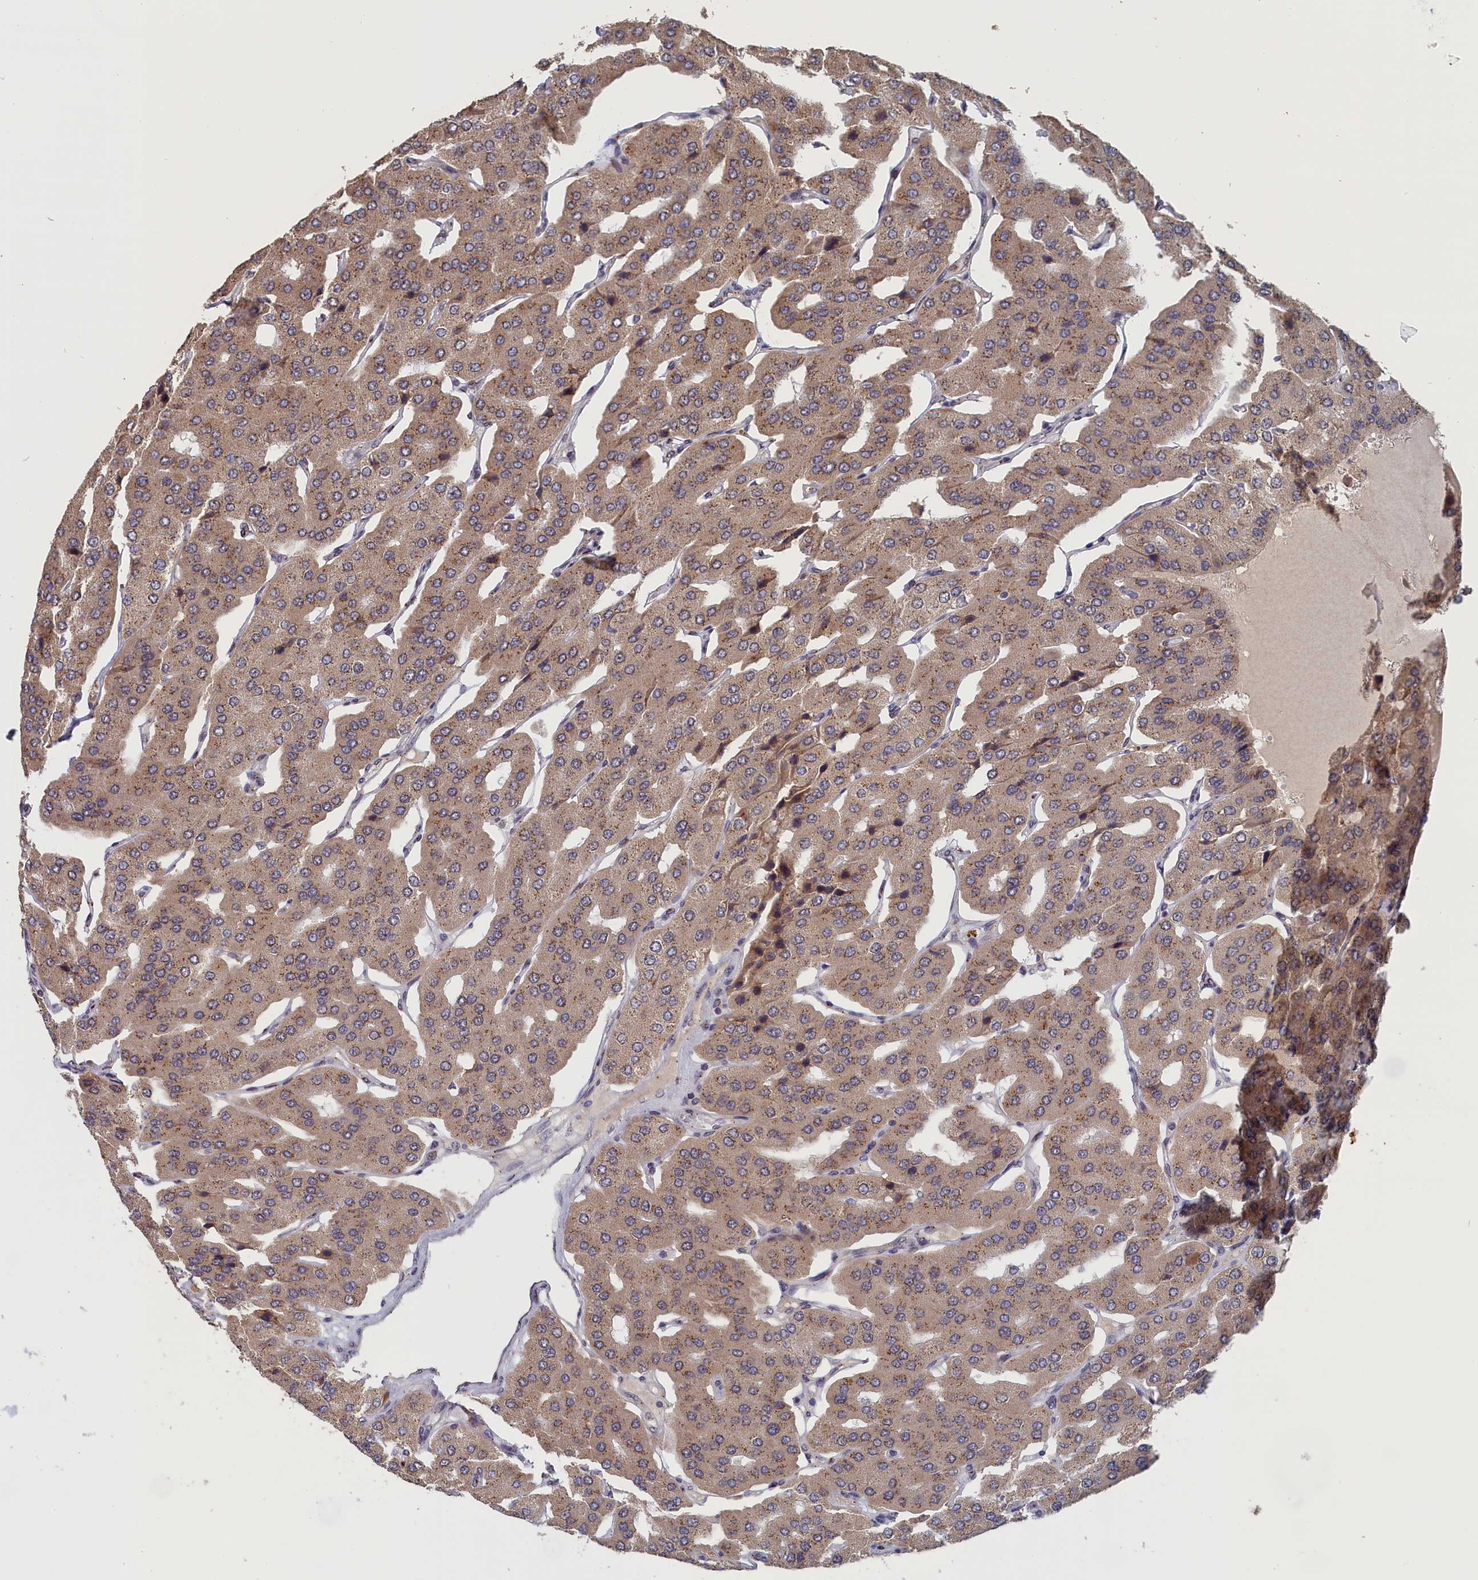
{"staining": {"intensity": "moderate", "quantity": "25%-75%", "location": "cytoplasmic/membranous"}, "tissue": "parathyroid gland", "cell_type": "Glandular cells", "image_type": "normal", "snomed": [{"axis": "morphology", "description": "Normal tissue, NOS"}, {"axis": "morphology", "description": "Adenoma, NOS"}, {"axis": "topography", "description": "Parathyroid gland"}], "caption": "Immunohistochemical staining of normal human parathyroid gland shows moderate cytoplasmic/membranous protein positivity in approximately 25%-75% of glandular cells.", "gene": "PIGQ", "patient": {"sex": "female", "age": 86}}